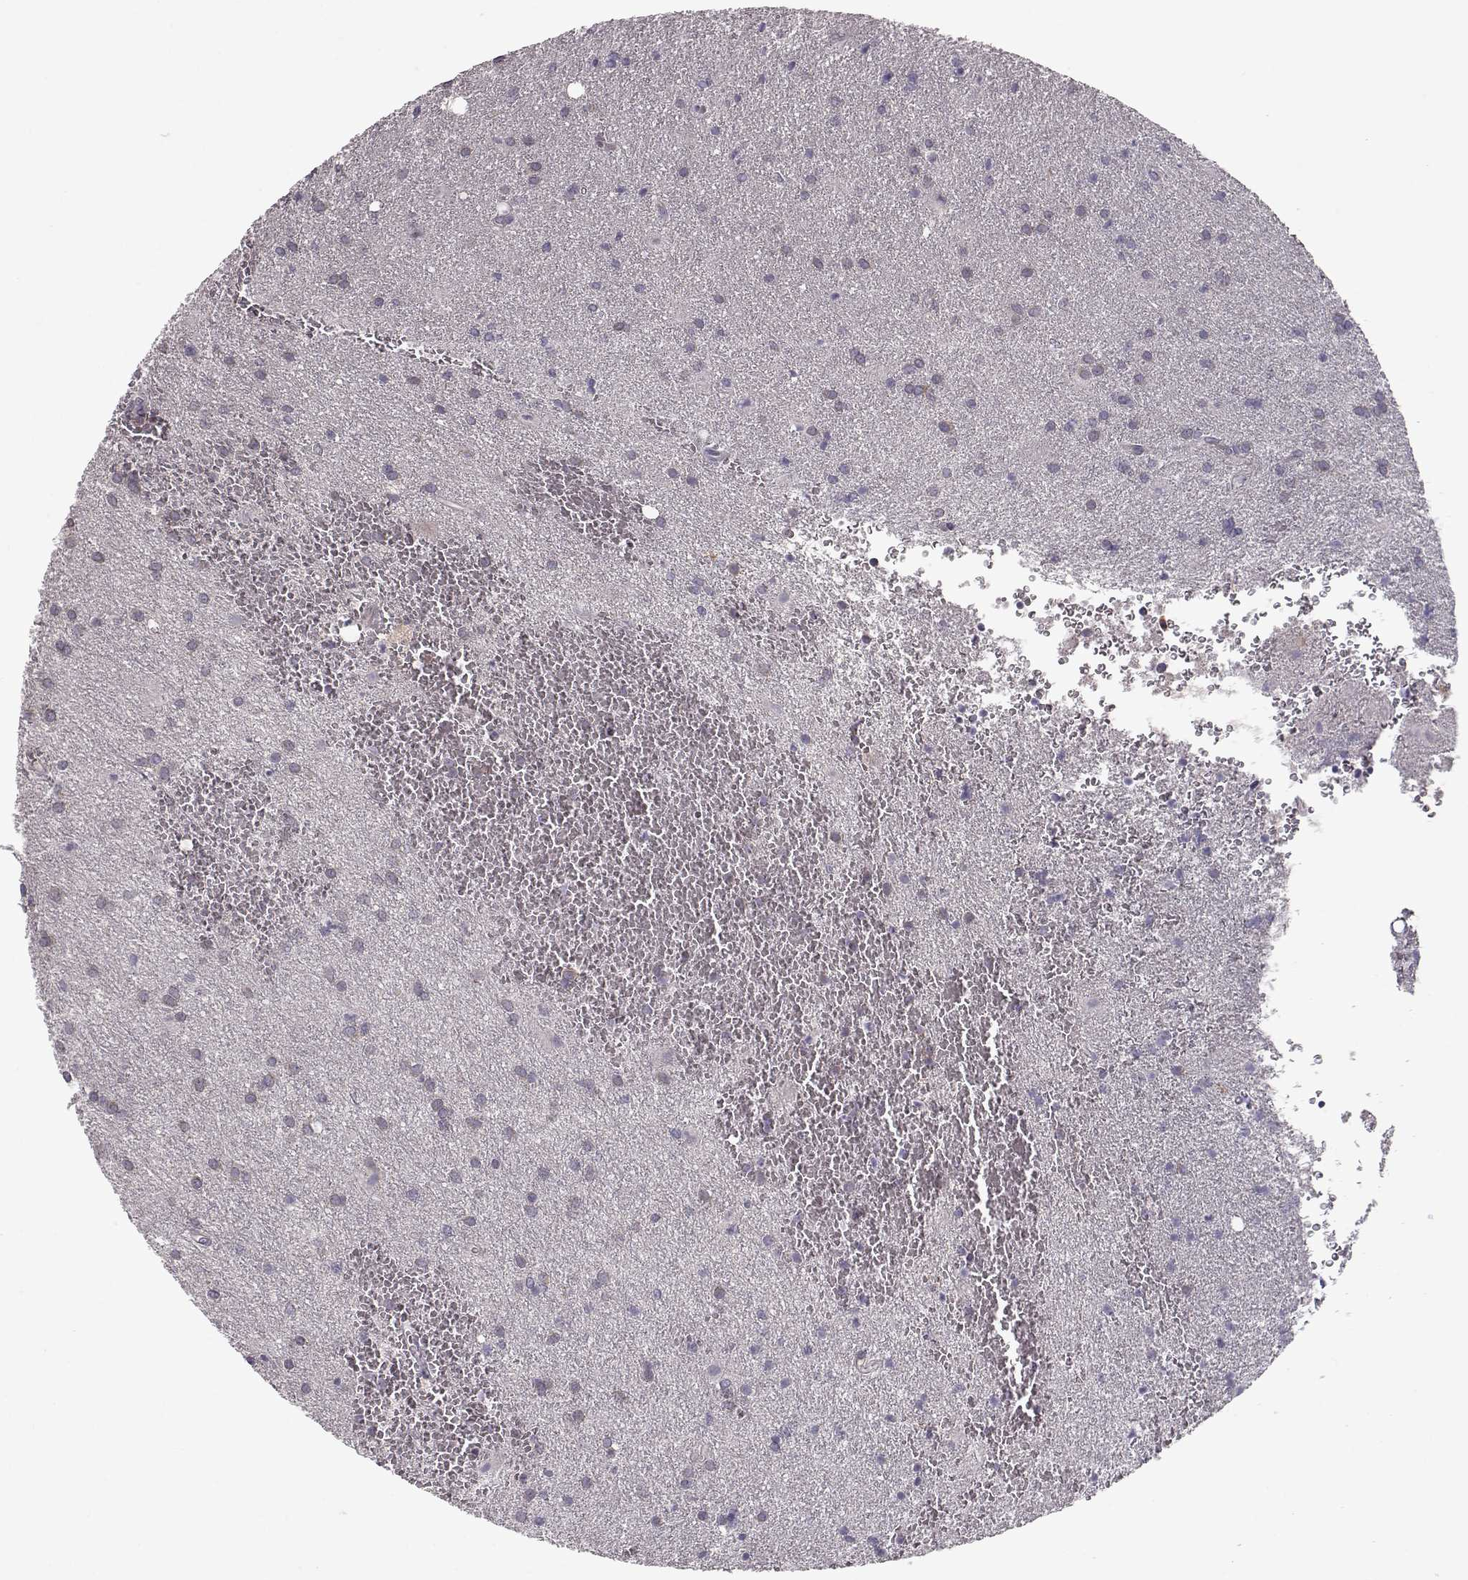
{"staining": {"intensity": "negative", "quantity": "none", "location": "none"}, "tissue": "glioma", "cell_type": "Tumor cells", "image_type": "cancer", "snomed": [{"axis": "morphology", "description": "Glioma, malignant, Low grade"}, {"axis": "topography", "description": "Brain"}], "caption": "A high-resolution micrograph shows immunohistochemistry staining of malignant glioma (low-grade), which reveals no significant staining in tumor cells.", "gene": "RANBP1", "patient": {"sex": "male", "age": 58}}